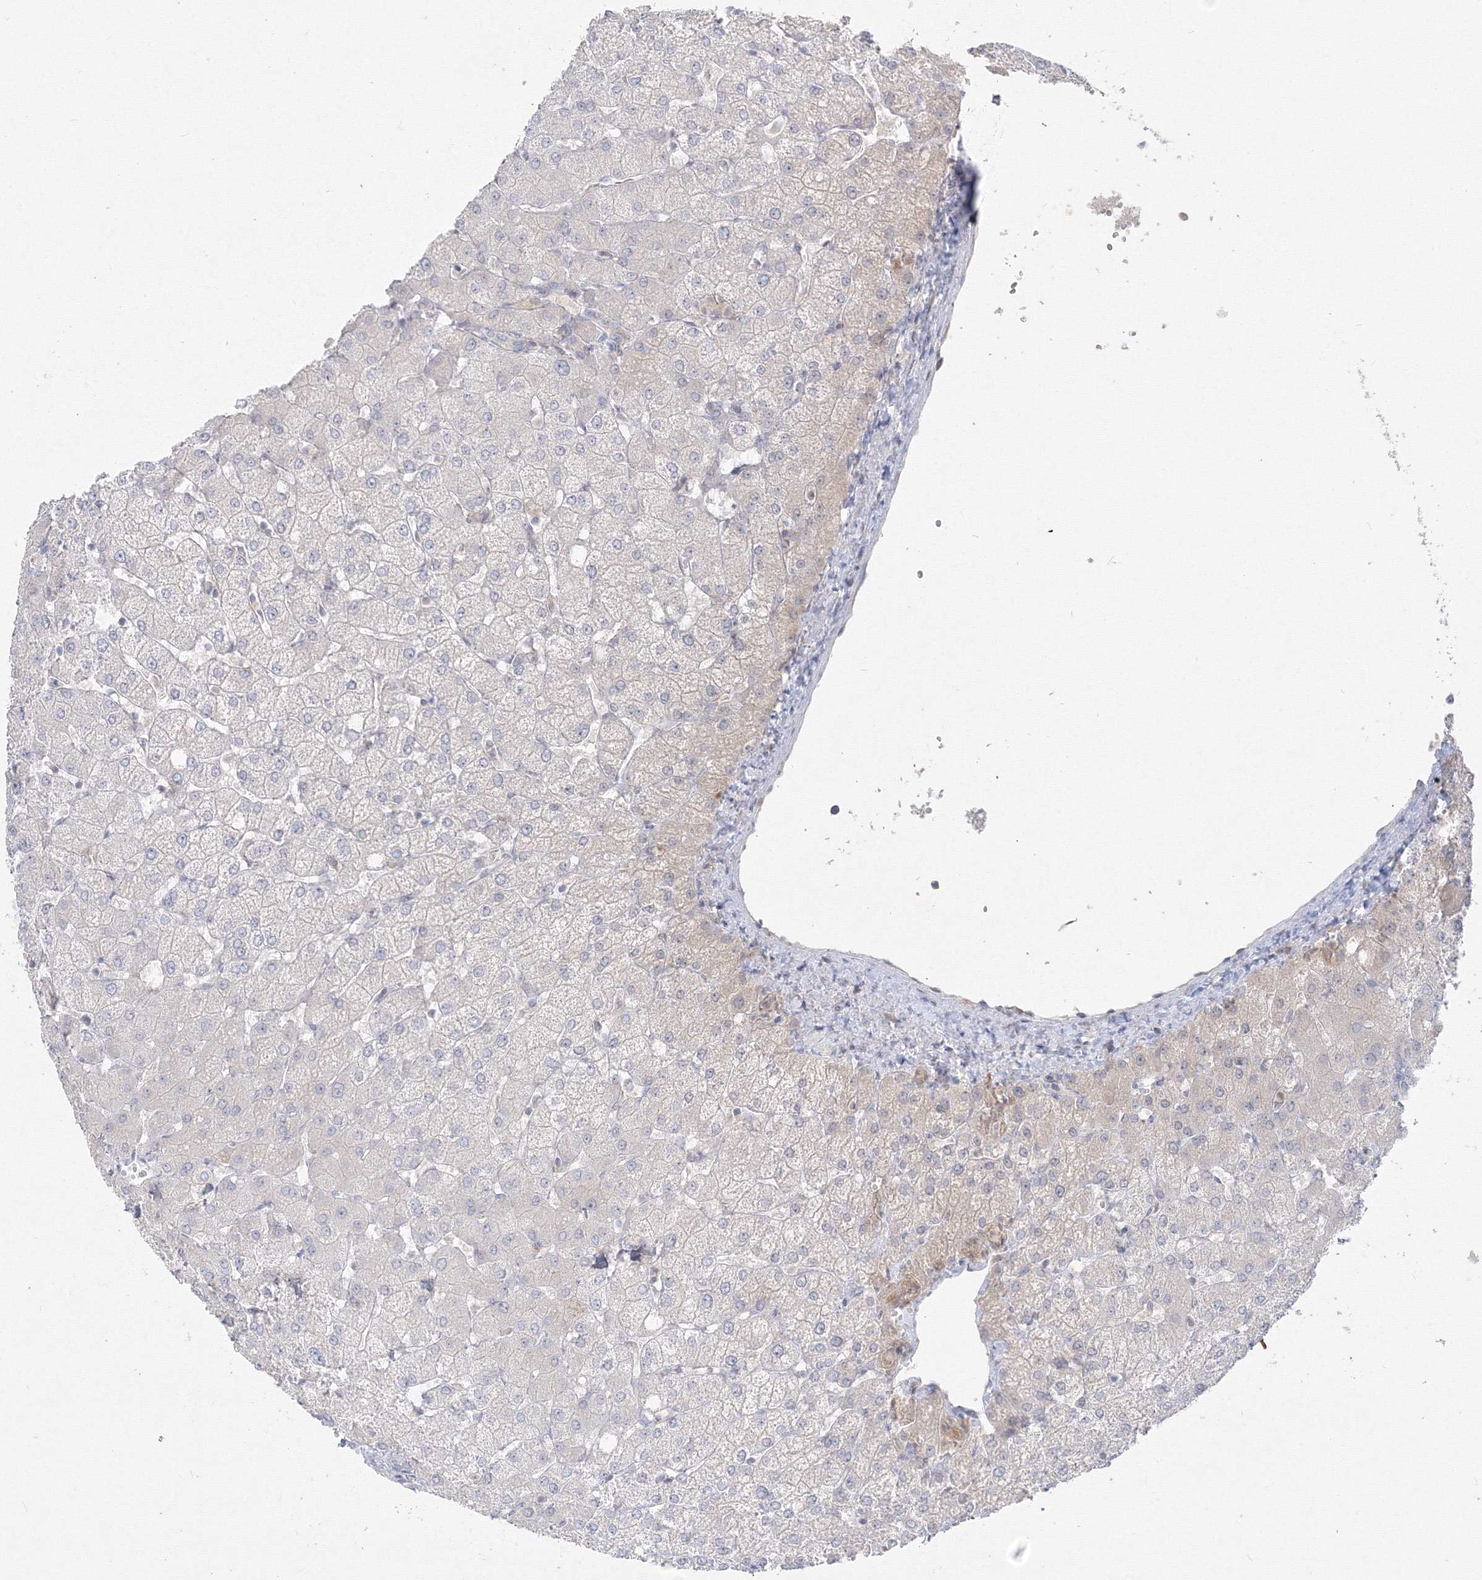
{"staining": {"intensity": "negative", "quantity": "none", "location": "none"}, "tissue": "liver", "cell_type": "Cholangiocytes", "image_type": "normal", "snomed": [{"axis": "morphology", "description": "Normal tissue, NOS"}, {"axis": "topography", "description": "Liver"}], "caption": "High magnification brightfield microscopy of normal liver stained with DAB (3,3'-diaminobenzidine) (brown) and counterstained with hematoxylin (blue): cholangiocytes show no significant staining.", "gene": "FBXL8", "patient": {"sex": "female", "age": 54}}